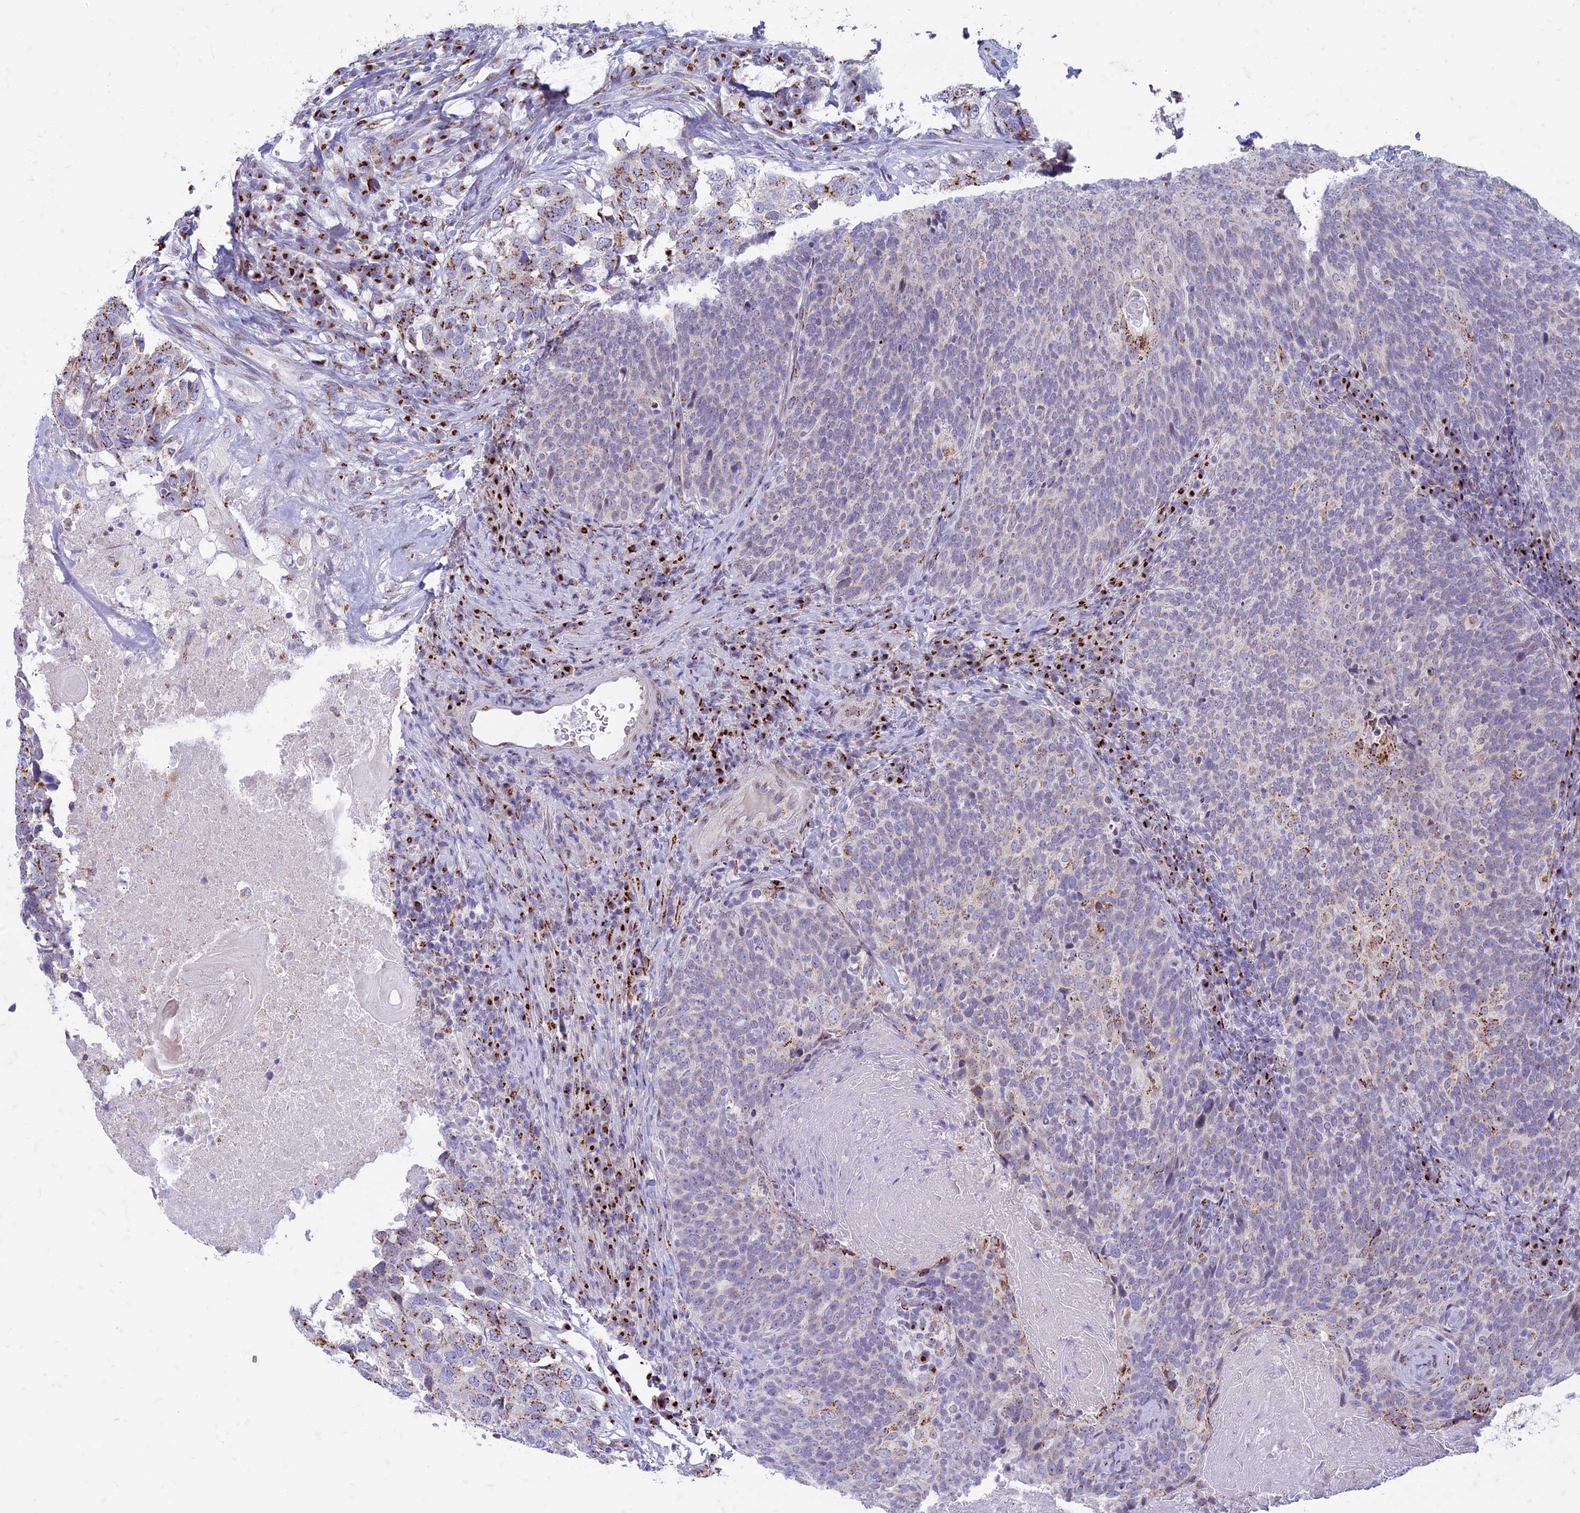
{"staining": {"intensity": "strong", "quantity": "<25%", "location": "cytoplasmic/membranous"}, "tissue": "head and neck cancer", "cell_type": "Tumor cells", "image_type": "cancer", "snomed": [{"axis": "morphology", "description": "Squamous cell carcinoma, NOS"}, {"axis": "morphology", "description": "Squamous cell carcinoma, metastatic, NOS"}, {"axis": "topography", "description": "Lymph node"}, {"axis": "topography", "description": "Head-Neck"}], "caption": "An immunohistochemistry micrograph of tumor tissue is shown. Protein staining in brown shows strong cytoplasmic/membranous positivity in metastatic squamous cell carcinoma (head and neck) within tumor cells. (Stains: DAB in brown, nuclei in blue, Microscopy: brightfield microscopy at high magnification).", "gene": "FAM3C", "patient": {"sex": "male", "age": 62}}